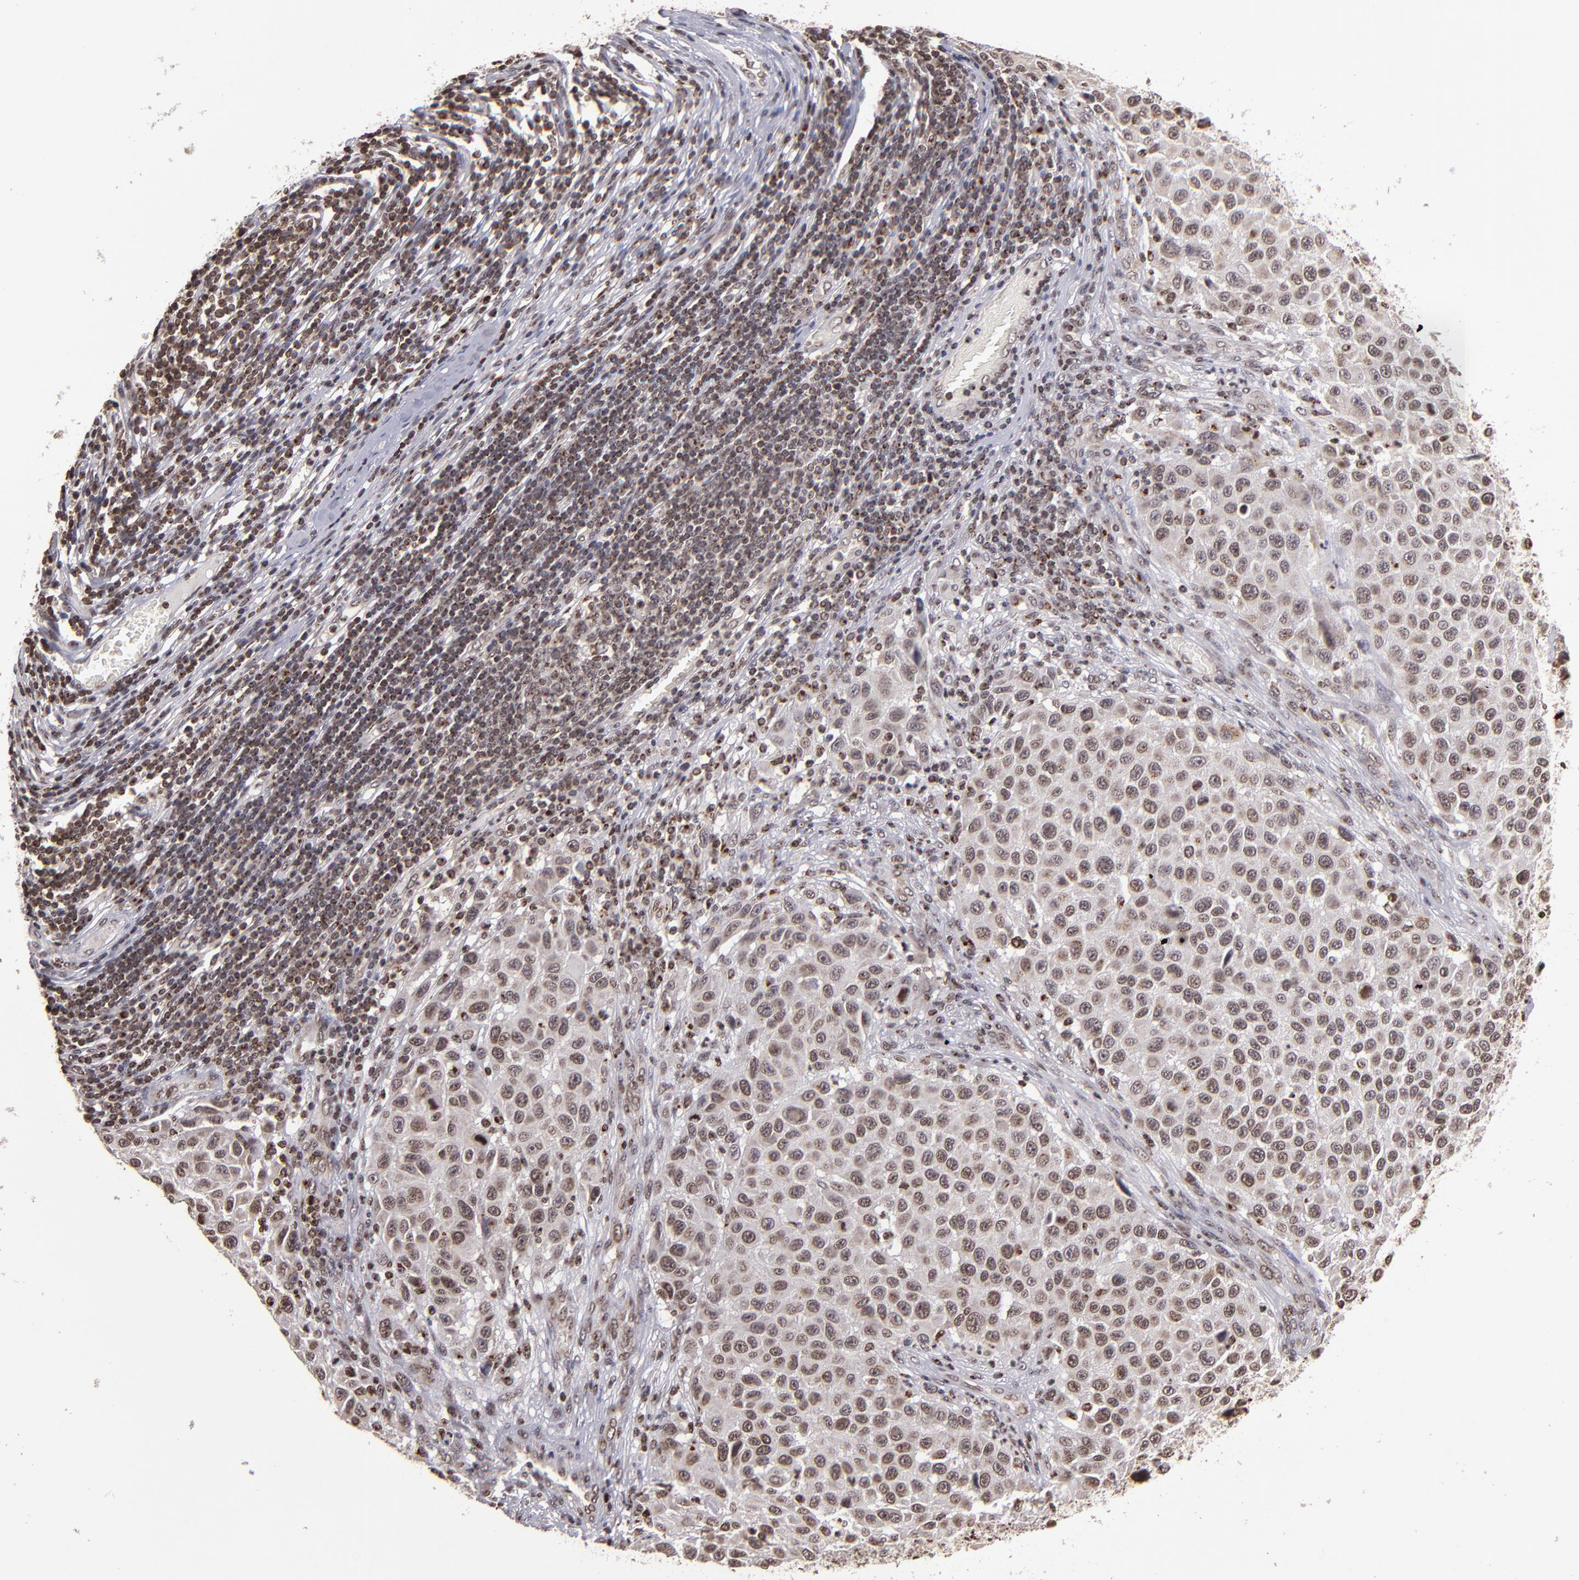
{"staining": {"intensity": "moderate", "quantity": ">75%", "location": "cytoplasmic/membranous,nuclear"}, "tissue": "melanoma", "cell_type": "Tumor cells", "image_type": "cancer", "snomed": [{"axis": "morphology", "description": "Malignant melanoma, Metastatic site"}, {"axis": "topography", "description": "Lymph node"}], "caption": "This histopathology image reveals immunohistochemistry staining of human melanoma, with medium moderate cytoplasmic/membranous and nuclear expression in about >75% of tumor cells.", "gene": "CSDC2", "patient": {"sex": "male", "age": 61}}